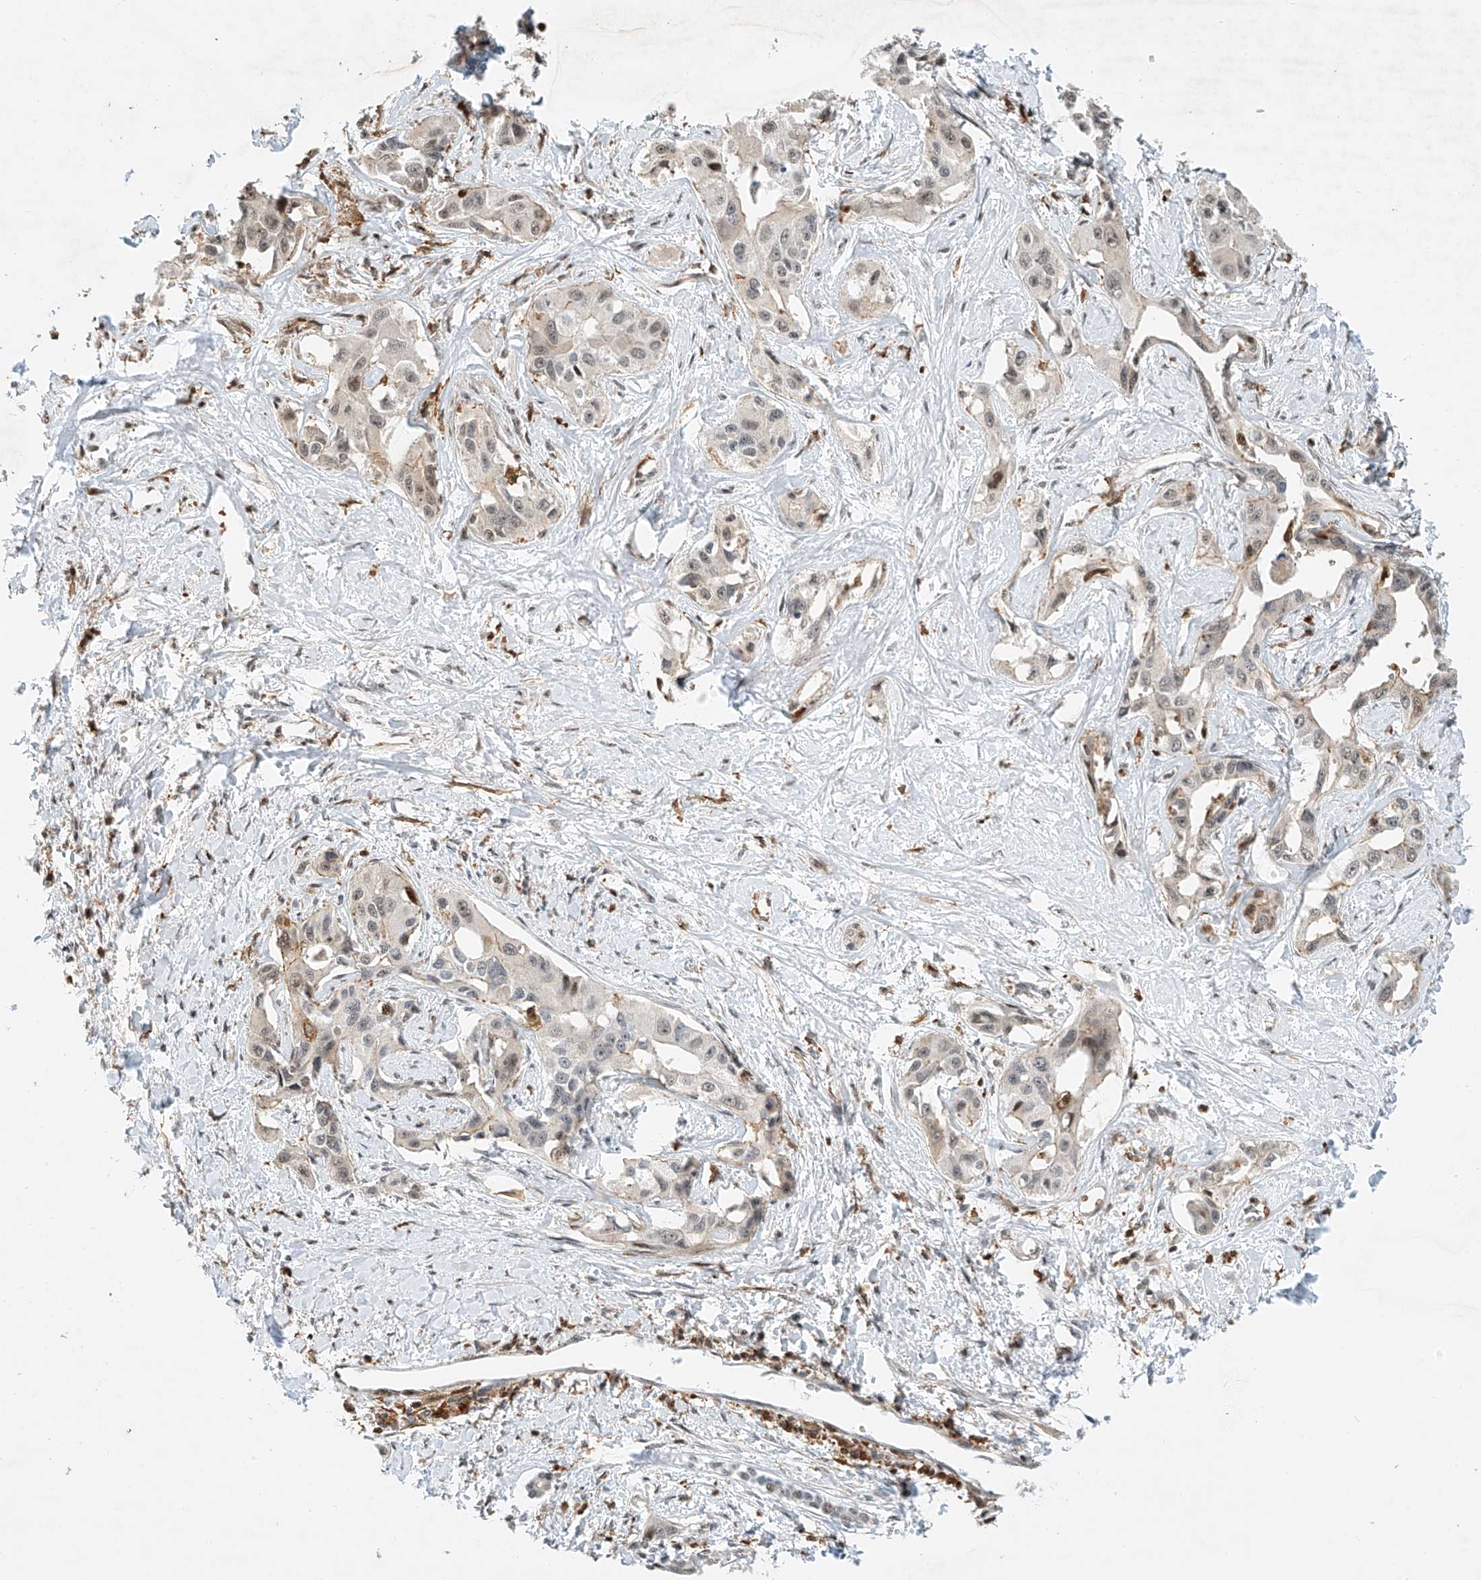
{"staining": {"intensity": "weak", "quantity": "25%-75%", "location": "nuclear"}, "tissue": "liver cancer", "cell_type": "Tumor cells", "image_type": "cancer", "snomed": [{"axis": "morphology", "description": "Cholangiocarcinoma"}, {"axis": "topography", "description": "Liver"}], "caption": "Liver cancer stained with immunohistochemistry demonstrates weak nuclear staining in about 25%-75% of tumor cells.", "gene": "MICAL1", "patient": {"sex": "male", "age": 59}}